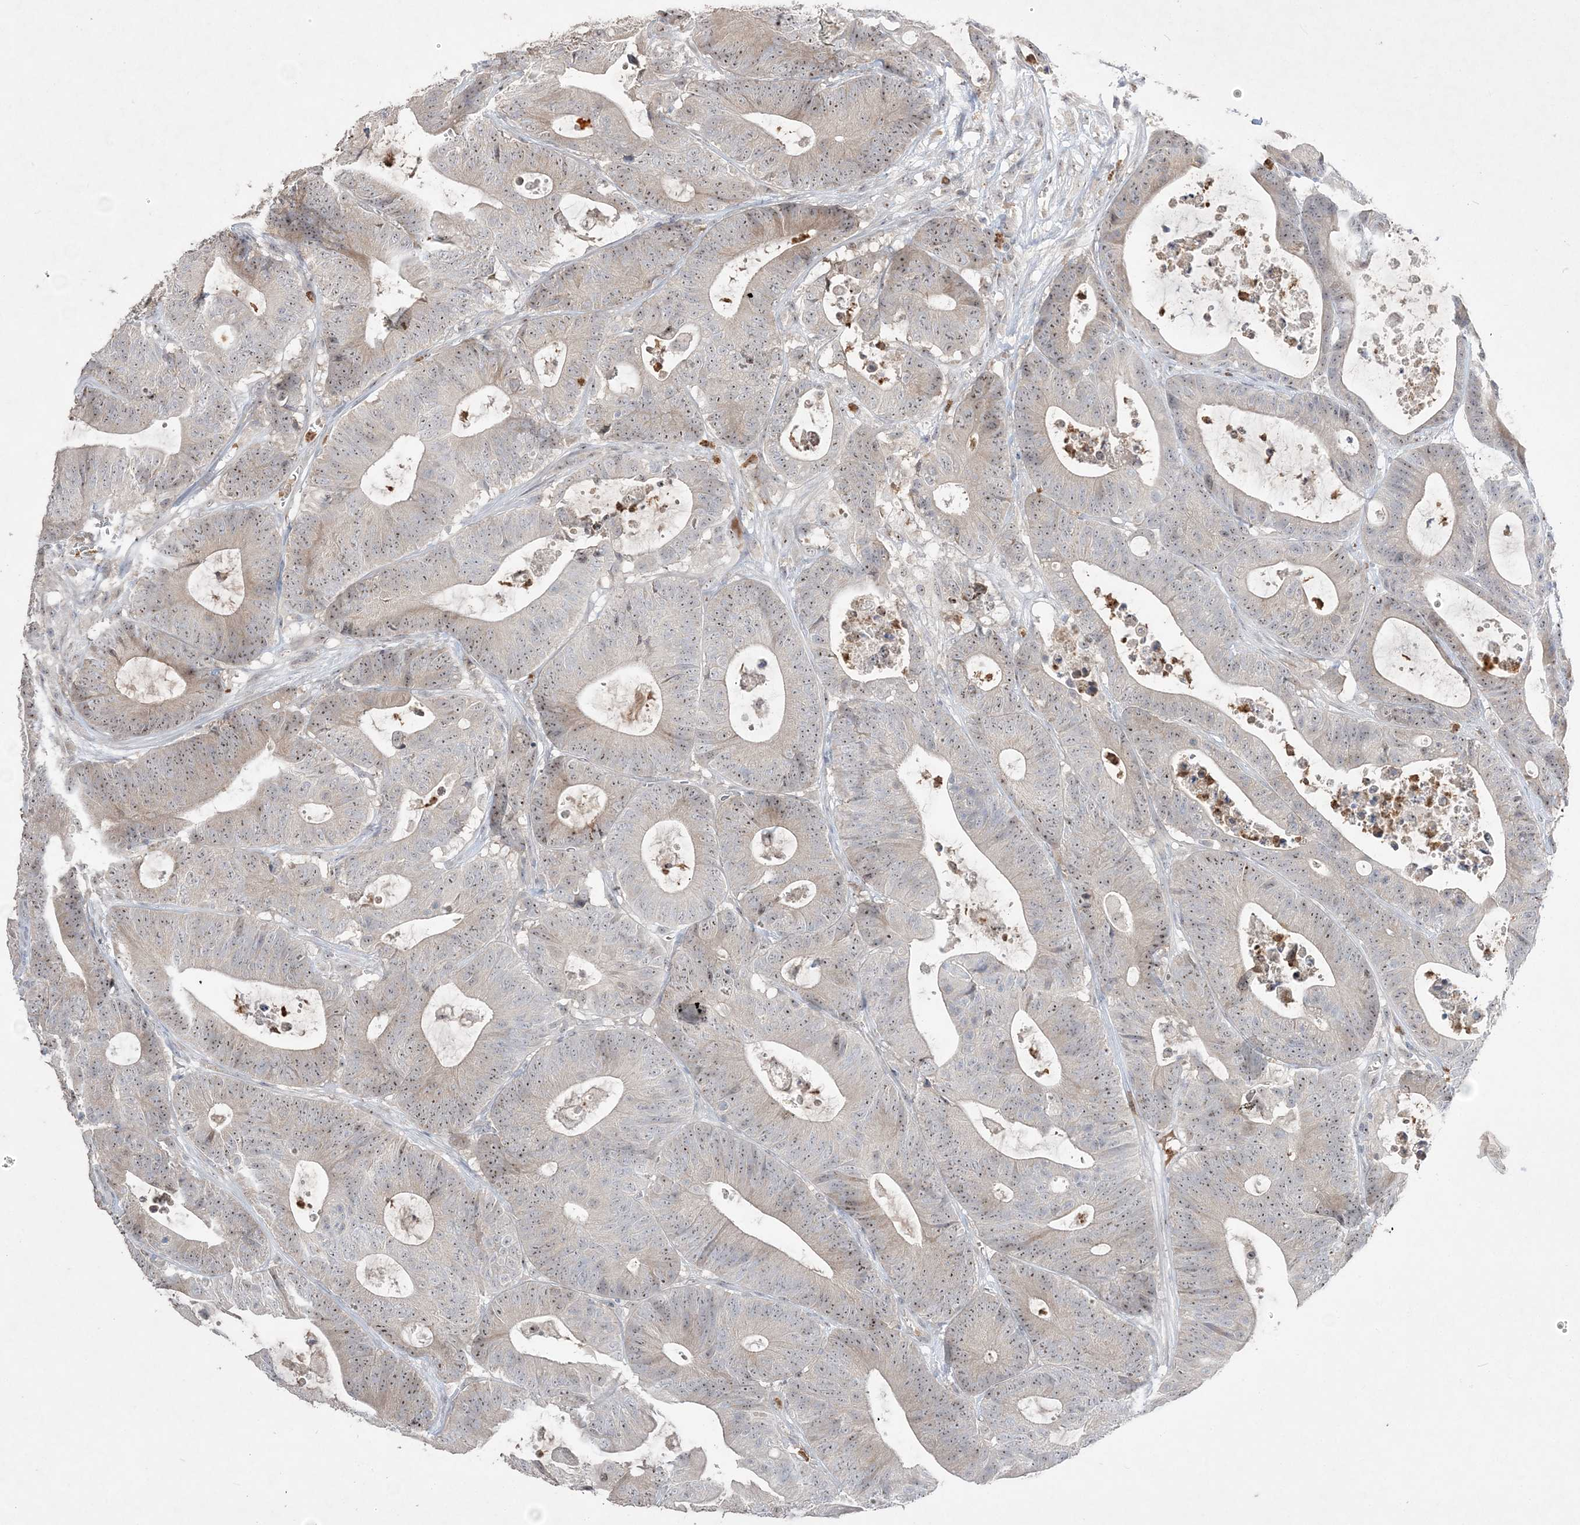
{"staining": {"intensity": "weak", "quantity": "25%-75%", "location": "nuclear"}, "tissue": "colorectal cancer", "cell_type": "Tumor cells", "image_type": "cancer", "snomed": [{"axis": "morphology", "description": "Adenocarcinoma, NOS"}, {"axis": "topography", "description": "Colon"}], "caption": "A low amount of weak nuclear staining is present in approximately 25%-75% of tumor cells in colorectal cancer tissue. (Brightfield microscopy of DAB IHC at high magnification).", "gene": "NOP16", "patient": {"sex": "female", "age": 84}}